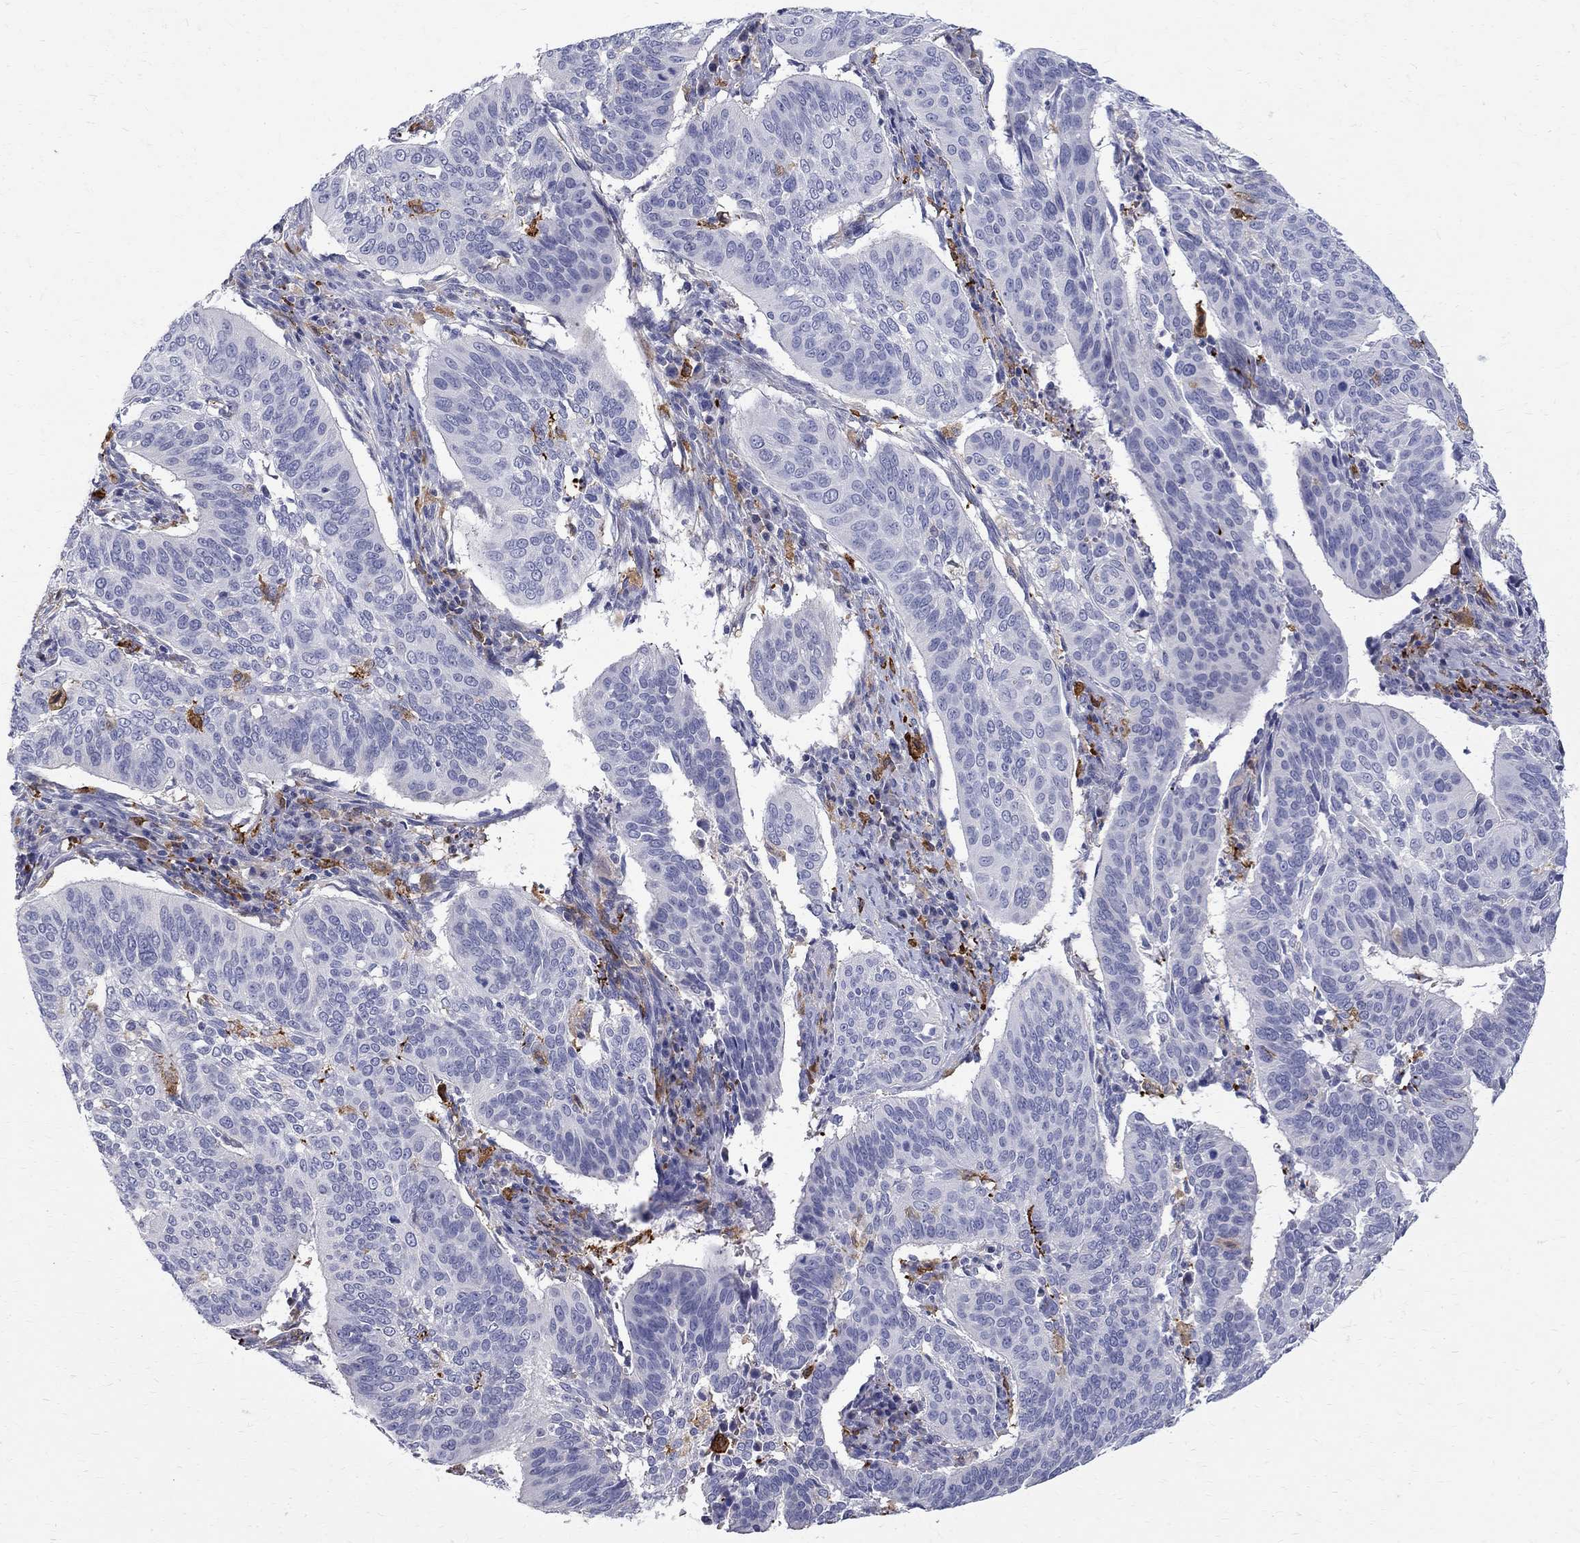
{"staining": {"intensity": "negative", "quantity": "none", "location": "none"}, "tissue": "cervical cancer", "cell_type": "Tumor cells", "image_type": "cancer", "snomed": [{"axis": "morphology", "description": "Normal tissue, NOS"}, {"axis": "morphology", "description": "Squamous cell carcinoma, NOS"}, {"axis": "topography", "description": "Cervix"}], "caption": "Immunohistochemical staining of human cervical cancer (squamous cell carcinoma) reveals no significant positivity in tumor cells.", "gene": "AGER", "patient": {"sex": "female", "age": 39}}